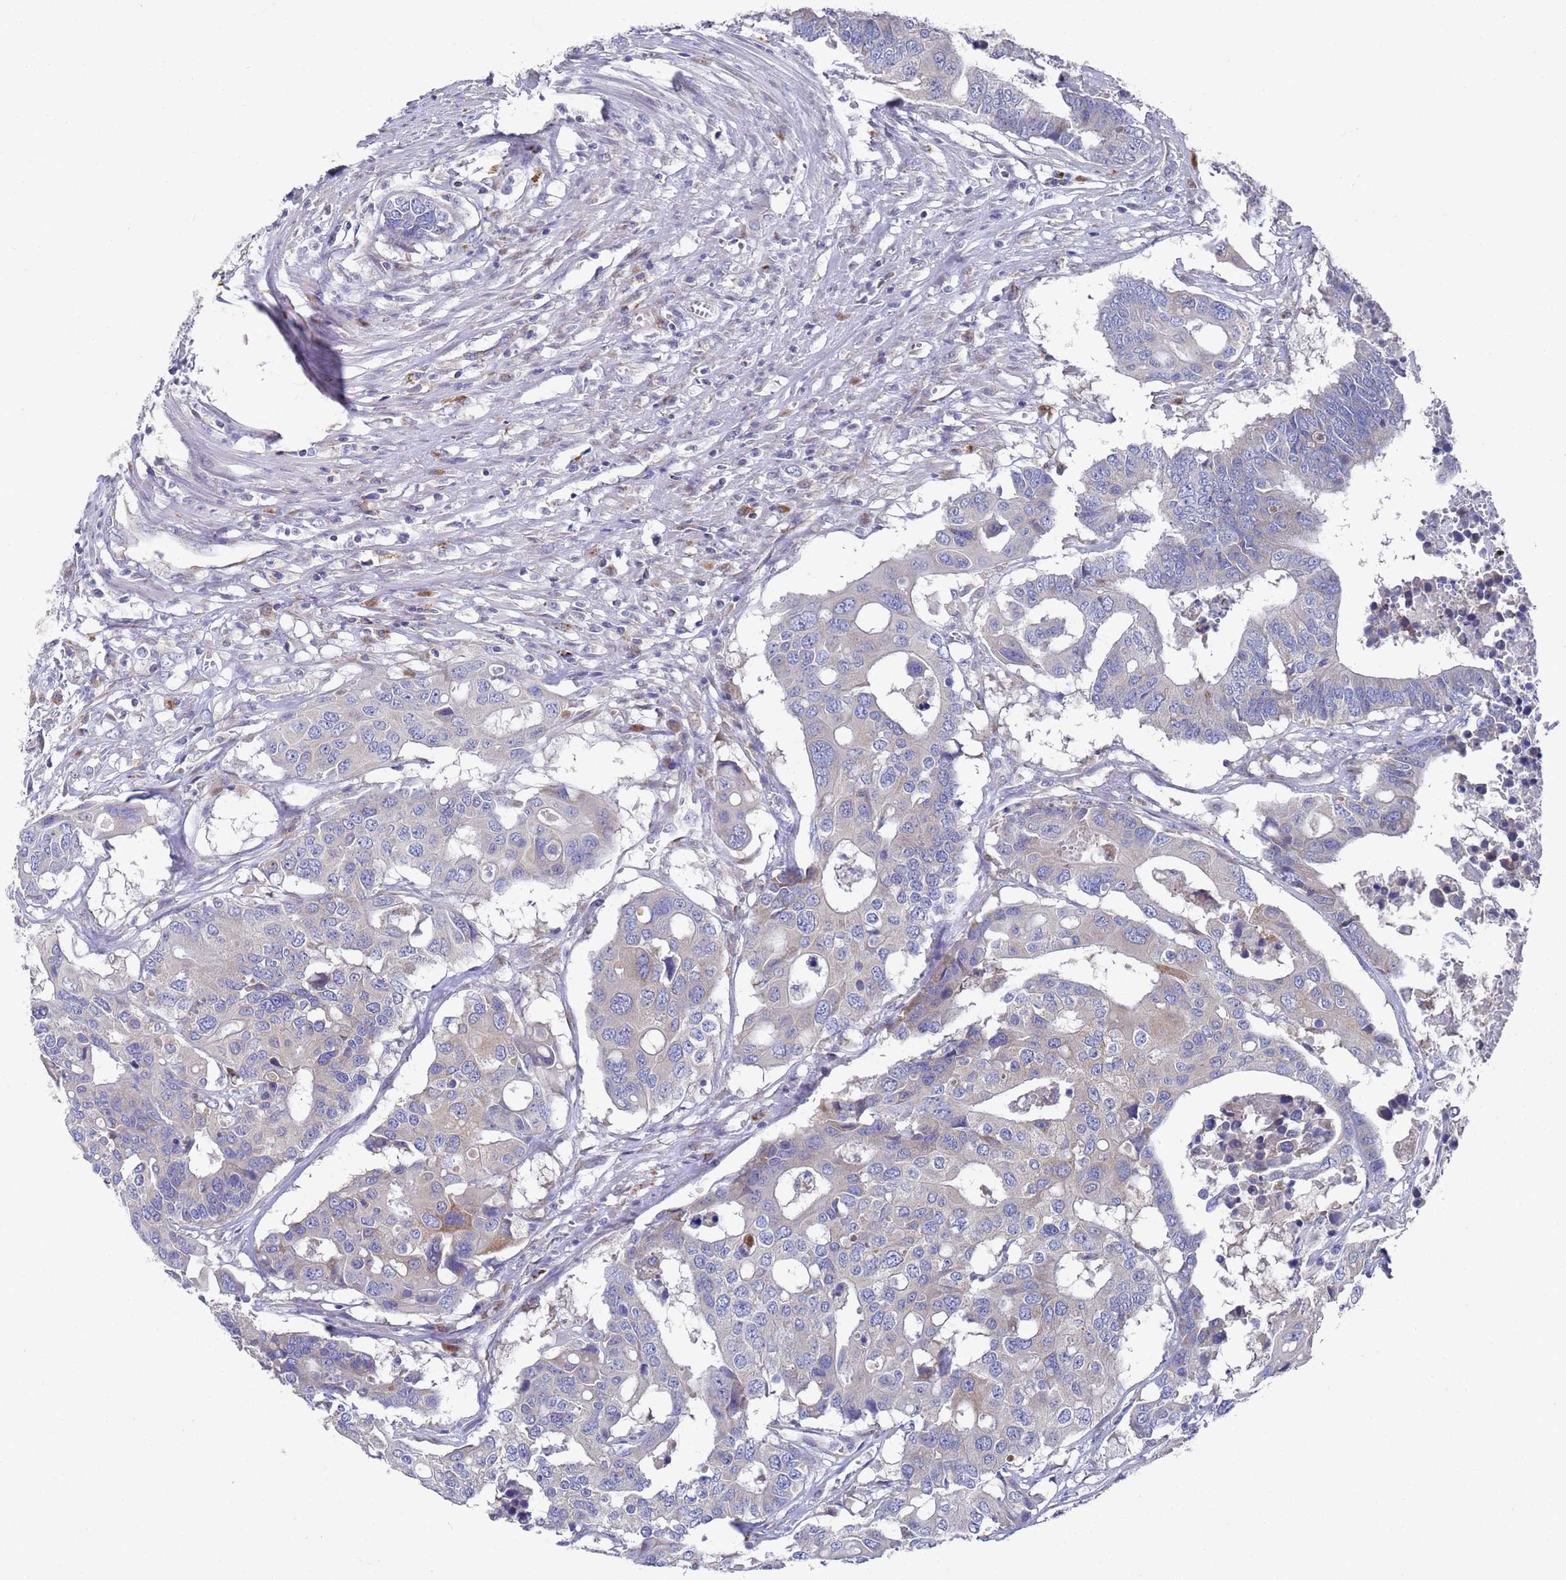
{"staining": {"intensity": "negative", "quantity": "none", "location": "none"}, "tissue": "colorectal cancer", "cell_type": "Tumor cells", "image_type": "cancer", "snomed": [{"axis": "morphology", "description": "Adenocarcinoma, NOS"}, {"axis": "topography", "description": "Colon"}], "caption": "This is an IHC histopathology image of human colorectal cancer (adenocarcinoma). There is no positivity in tumor cells.", "gene": "NPEPPS", "patient": {"sex": "male", "age": 77}}